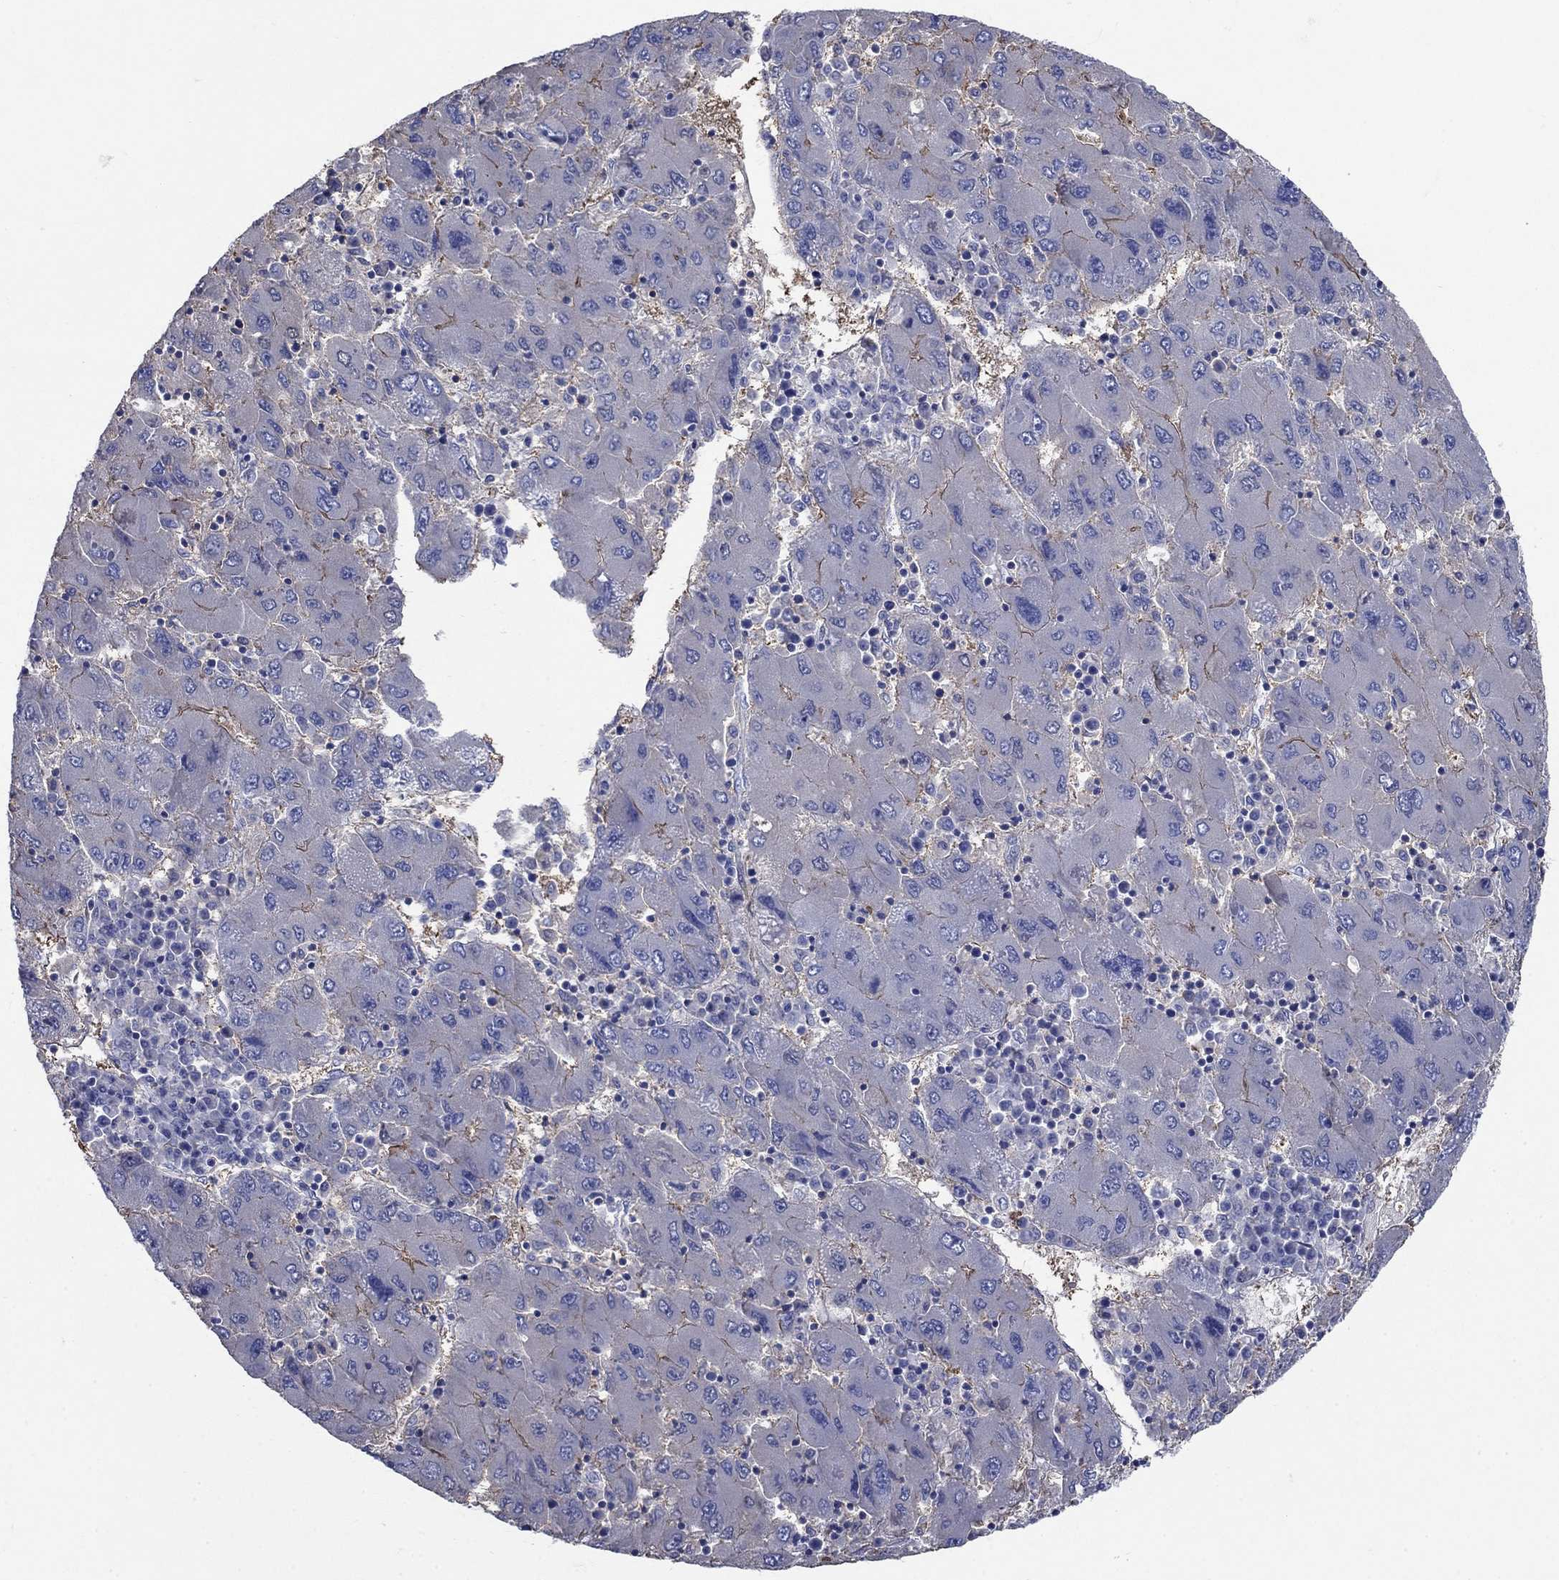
{"staining": {"intensity": "moderate", "quantity": "<25%", "location": "cytoplasmic/membranous"}, "tissue": "liver cancer", "cell_type": "Tumor cells", "image_type": "cancer", "snomed": [{"axis": "morphology", "description": "Carcinoma, Hepatocellular, NOS"}, {"axis": "topography", "description": "Liver"}], "caption": "High-power microscopy captured an immunohistochemistry (IHC) histopathology image of liver cancer (hepatocellular carcinoma), revealing moderate cytoplasmic/membranous expression in about <25% of tumor cells.", "gene": "FLNC", "patient": {"sex": "male", "age": 75}}